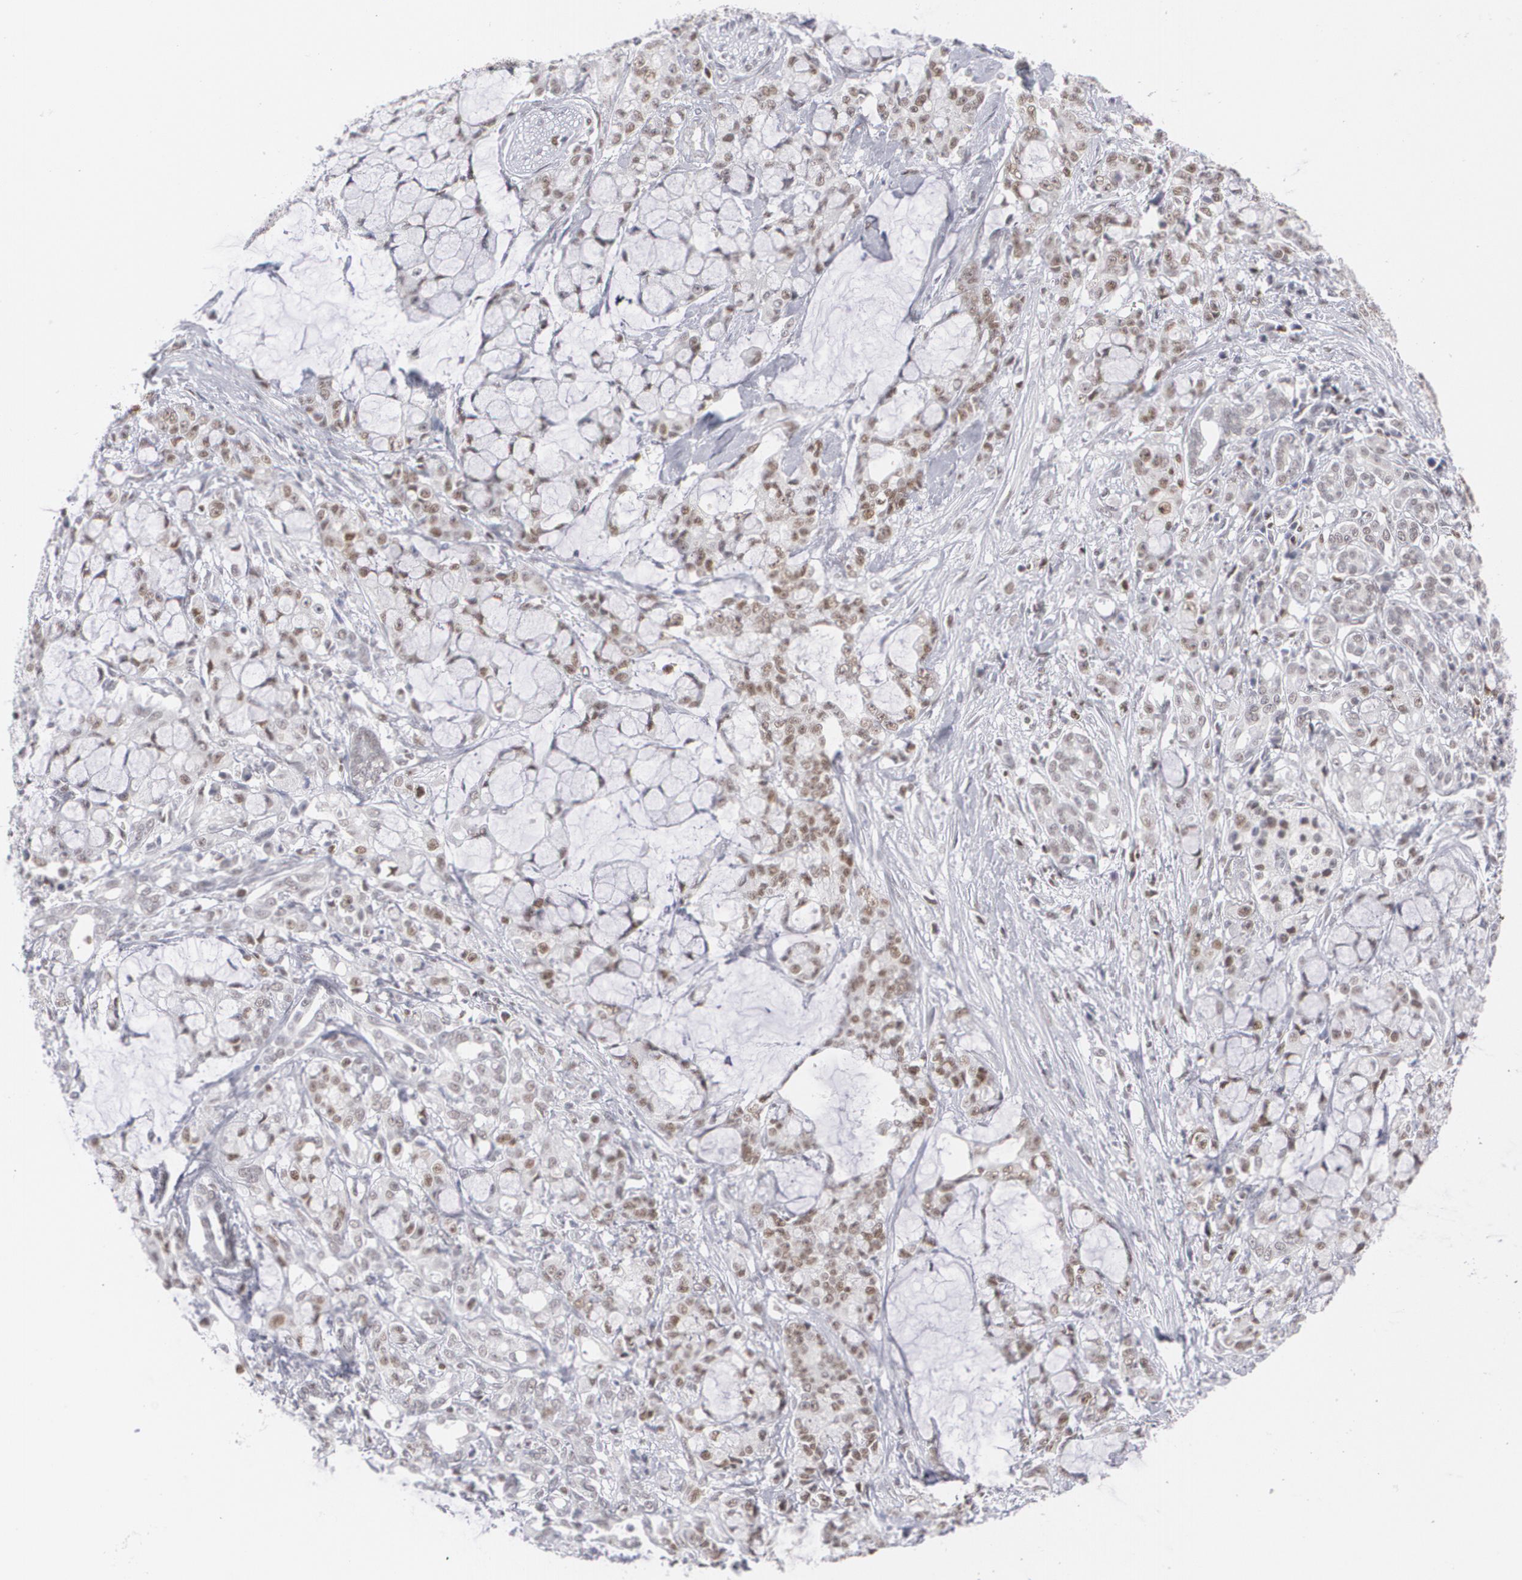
{"staining": {"intensity": "moderate", "quantity": "25%-75%", "location": "nuclear"}, "tissue": "pancreatic cancer", "cell_type": "Tumor cells", "image_type": "cancer", "snomed": [{"axis": "morphology", "description": "Adenocarcinoma, NOS"}, {"axis": "topography", "description": "Pancreas"}], "caption": "Pancreatic adenocarcinoma stained for a protein (brown) exhibits moderate nuclear positive positivity in approximately 25%-75% of tumor cells.", "gene": "MCL1", "patient": {"sex": "female", "age": 73}}